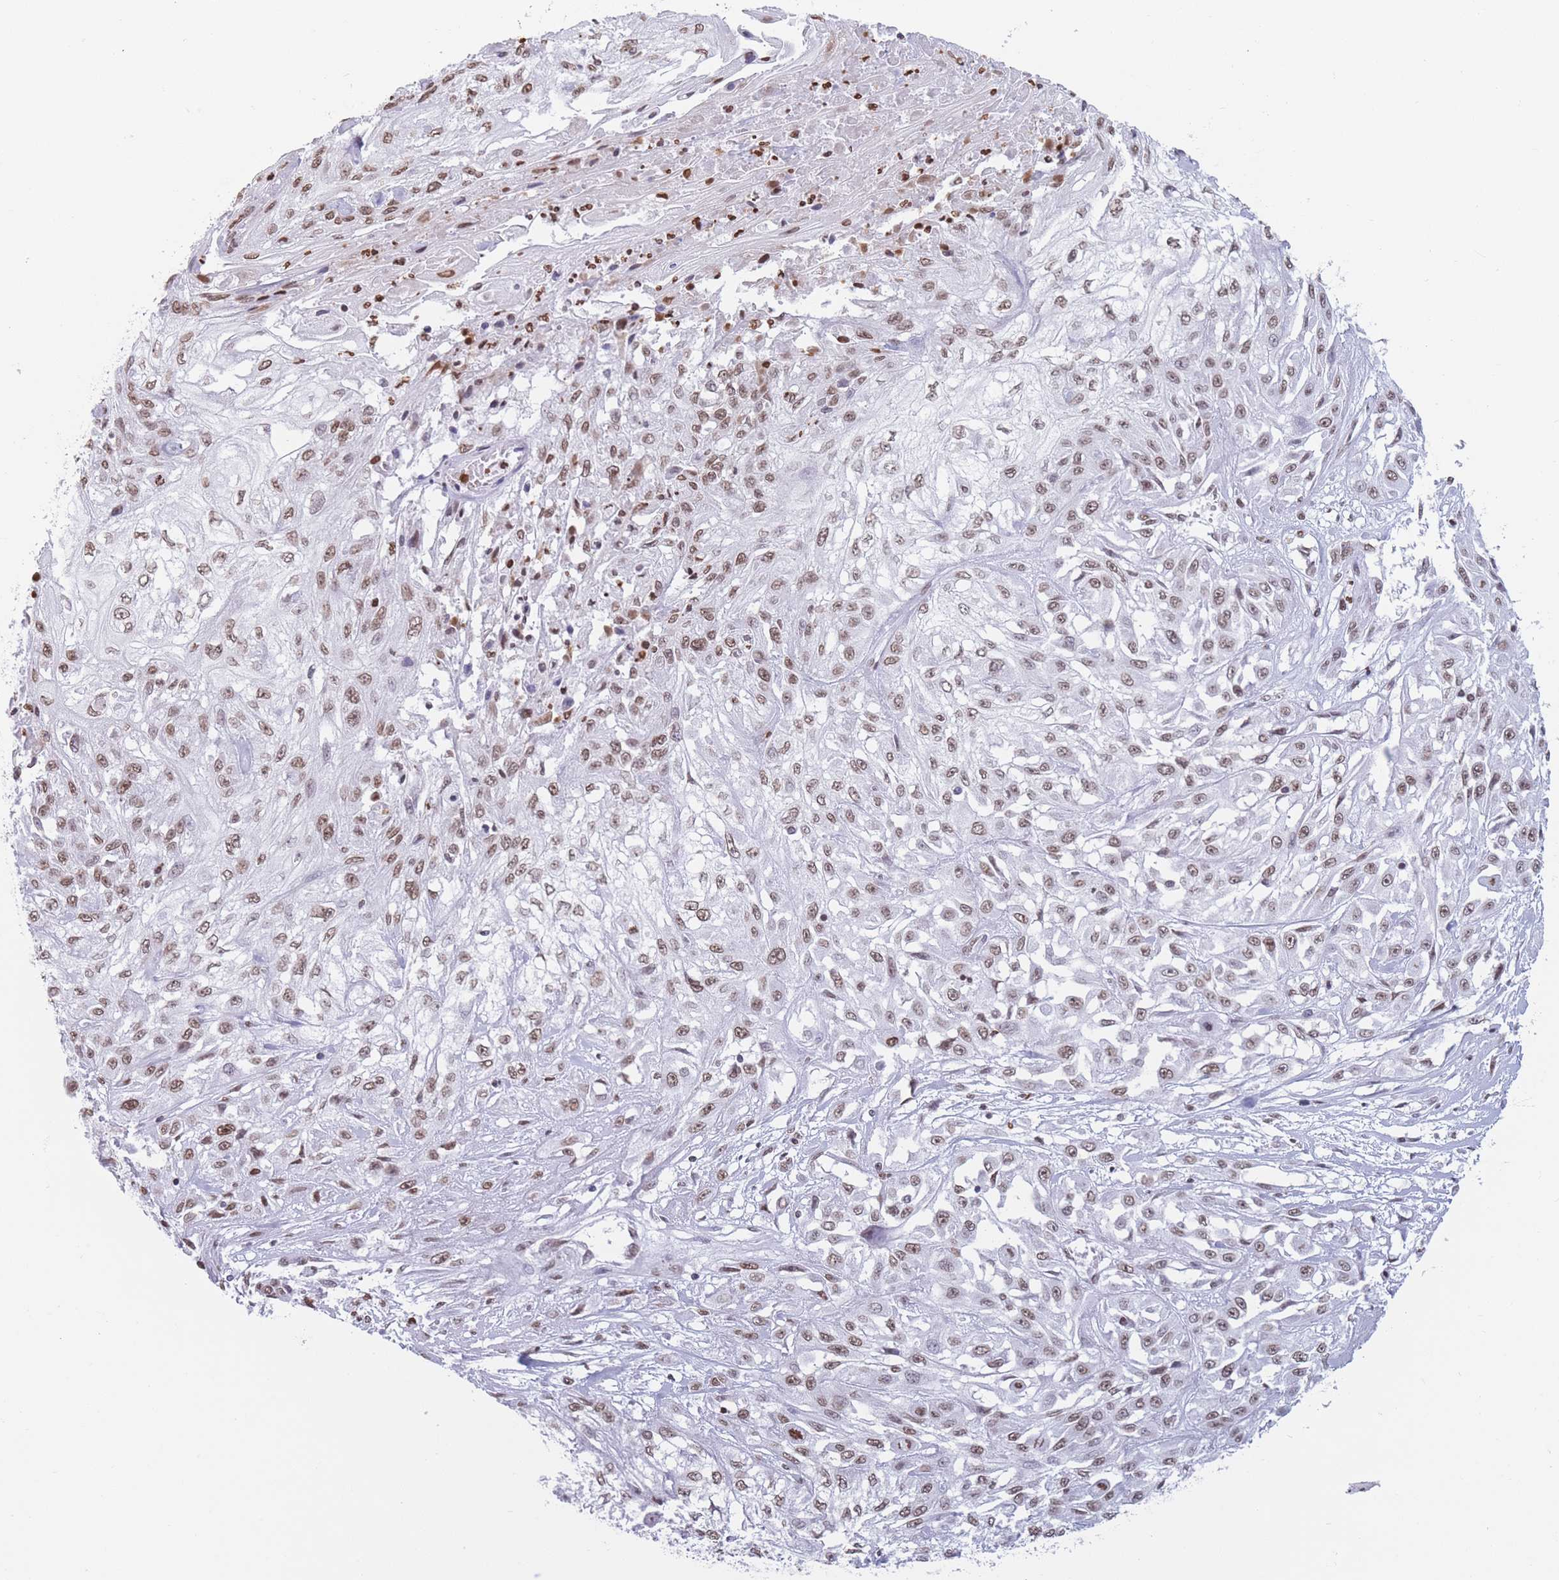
{"staining": {"intensity": "moderate", "quantity": ">75%", "location": "nuclear"}, "tissue": "skin cancer", "cell_type": "Tumor cells", "image_type": "cancer", "snomed": [{"axis": "morphology", "description": "Squamous cell carcinoma, NOS"}, {"axis": "morphology", "description": "Squamous cell carcinoma, metastatic, NOS"}, {"axis": "topography", "description": "Skin"}, {"axis": "topography", "description": "Lymph node"}], "caption": "Approximately >75% of tumor cells in human skin squamous cell carcinoma display moderate nuclear protein expression as visualized by brown immunohistochemical staining.", "gene": "RYK", "patient": {"sex": "male", "age": 75}}